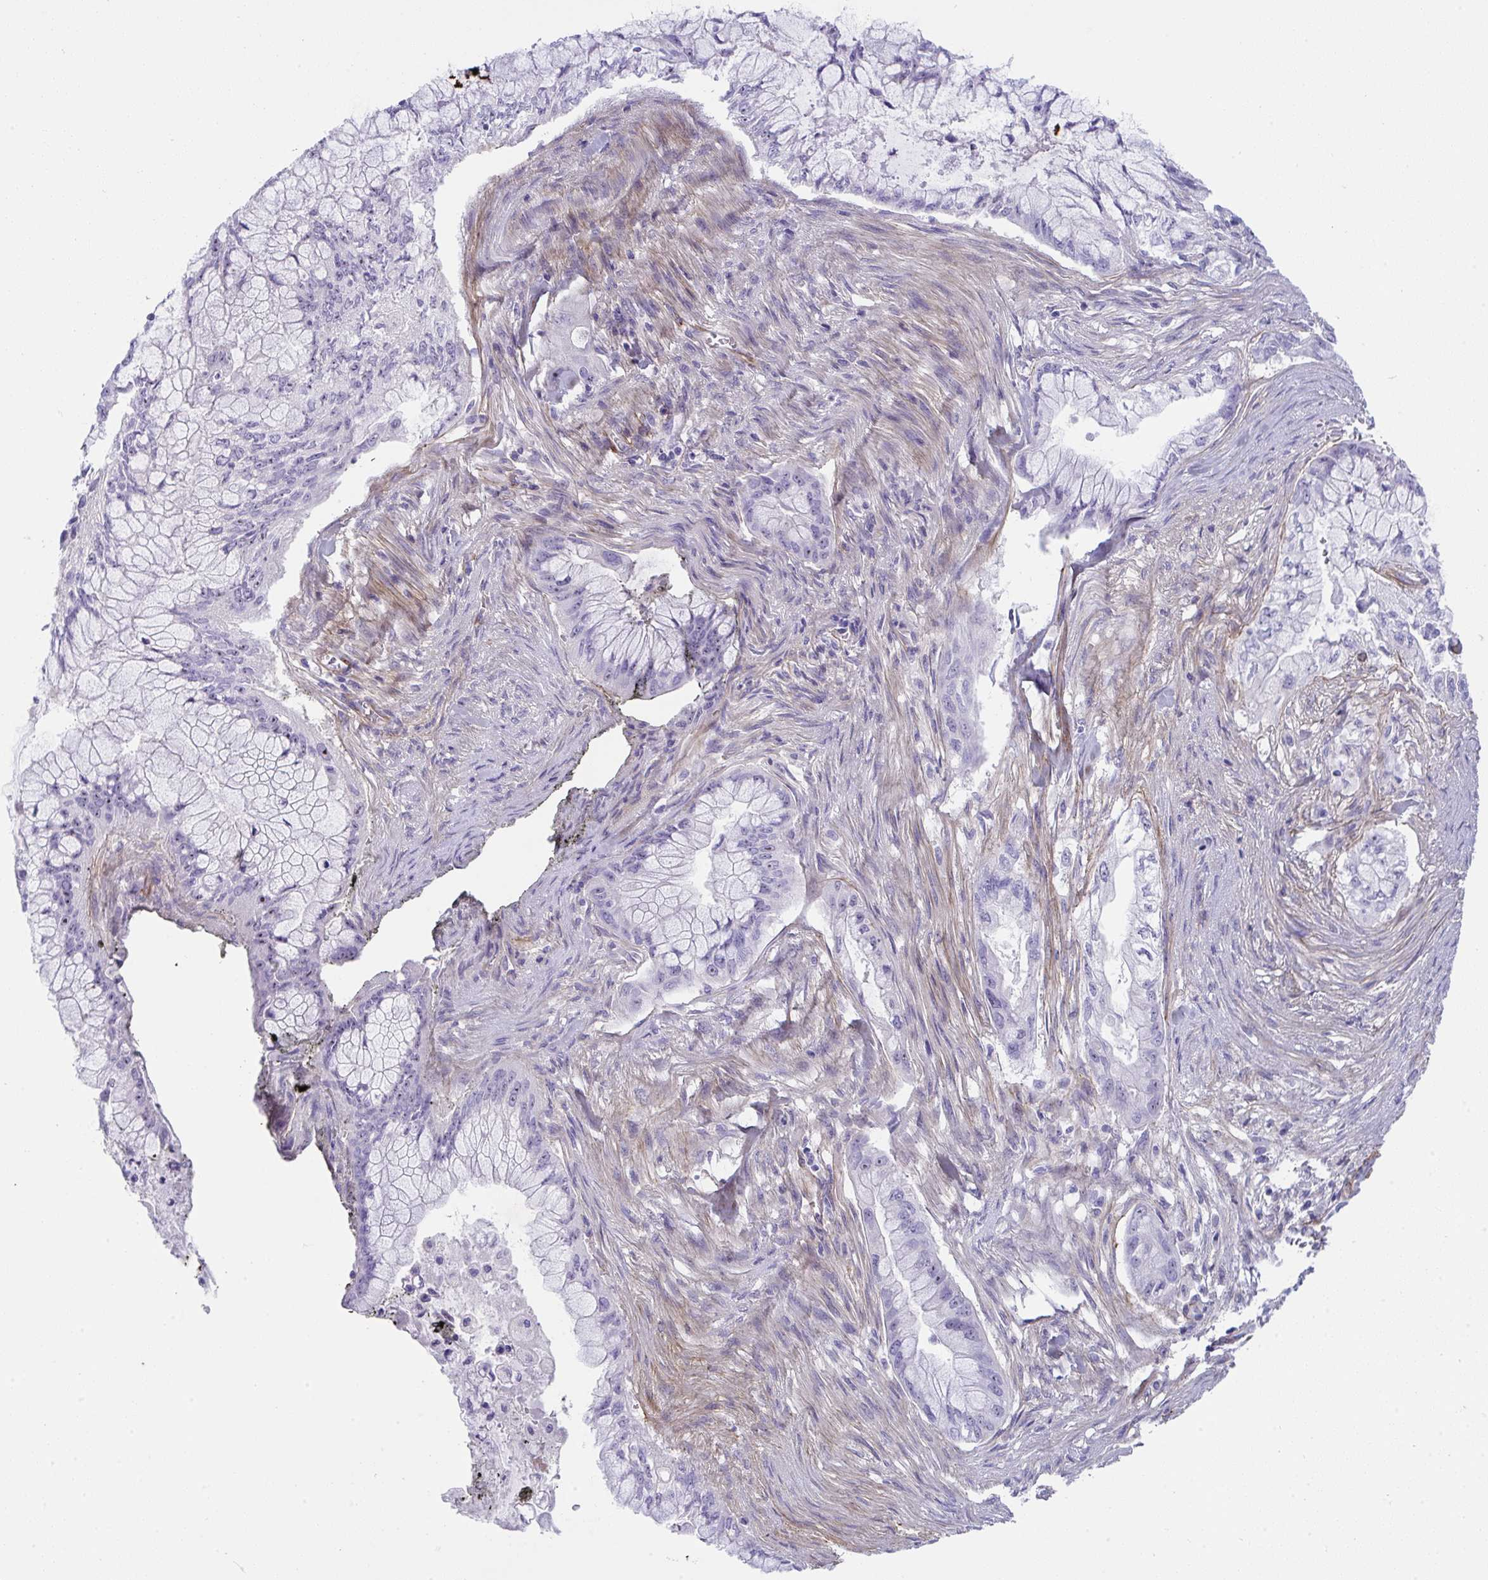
{"staining": {"intensity": "negative", "quantity": "none", "location": "none"}, "tissue": "pancreatic cancer", "cell_type": "Tumor cells", "image_type": "cancer", "snomed": [{"axis": "morphology", "description": "Adenocarcinoma, NOS"}, {"axis": "topography", "description": "Pancreas"}], "caption": "The image shows no significant staining in tumor cells of adenocarcinoma (pancreatic).", "gene": "LHFPL6", "patient": {"sex": "male", "age": 48}}